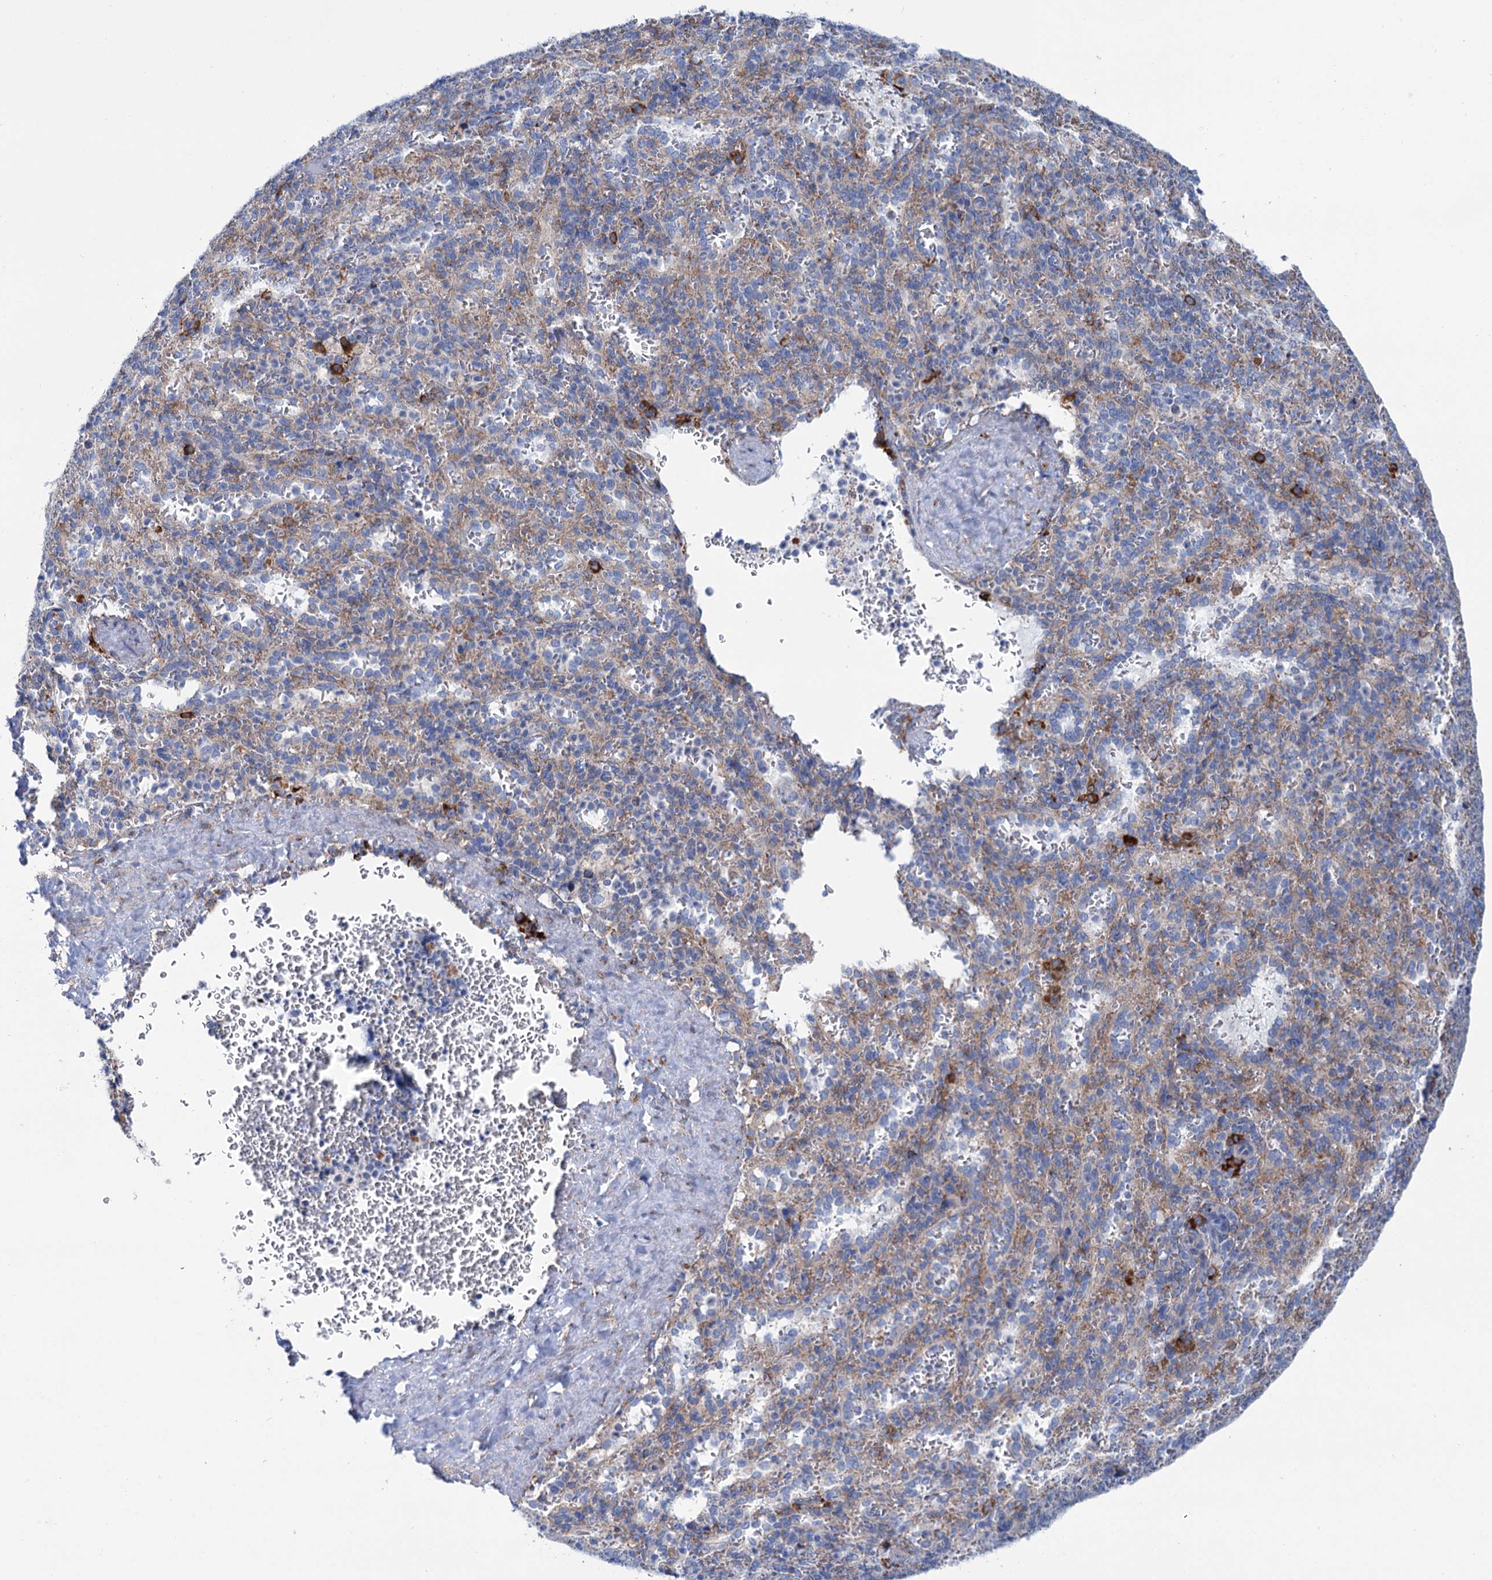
{"staining": {"intensity": "strong", "quantity": "<25%", "location": "cytoplasmic/membranous"}, "tissue": "spleen", "cell_type": "Cells in red pulp", "image_type": "normal", "snomed": [{"axis": "morphology", "description": "Normal tissue, NOS"}, {"axis": "topography", "description": "Spleen"}], "caption": "An image of spleen stained for a protein shows strong cytoplasmic/membranous brown staining in cells in red pulp. The protein is shown in brown color, while the nuclei are stained blue.", "gene": "SHE", "patient": {"sex": "female", "age": 21}}